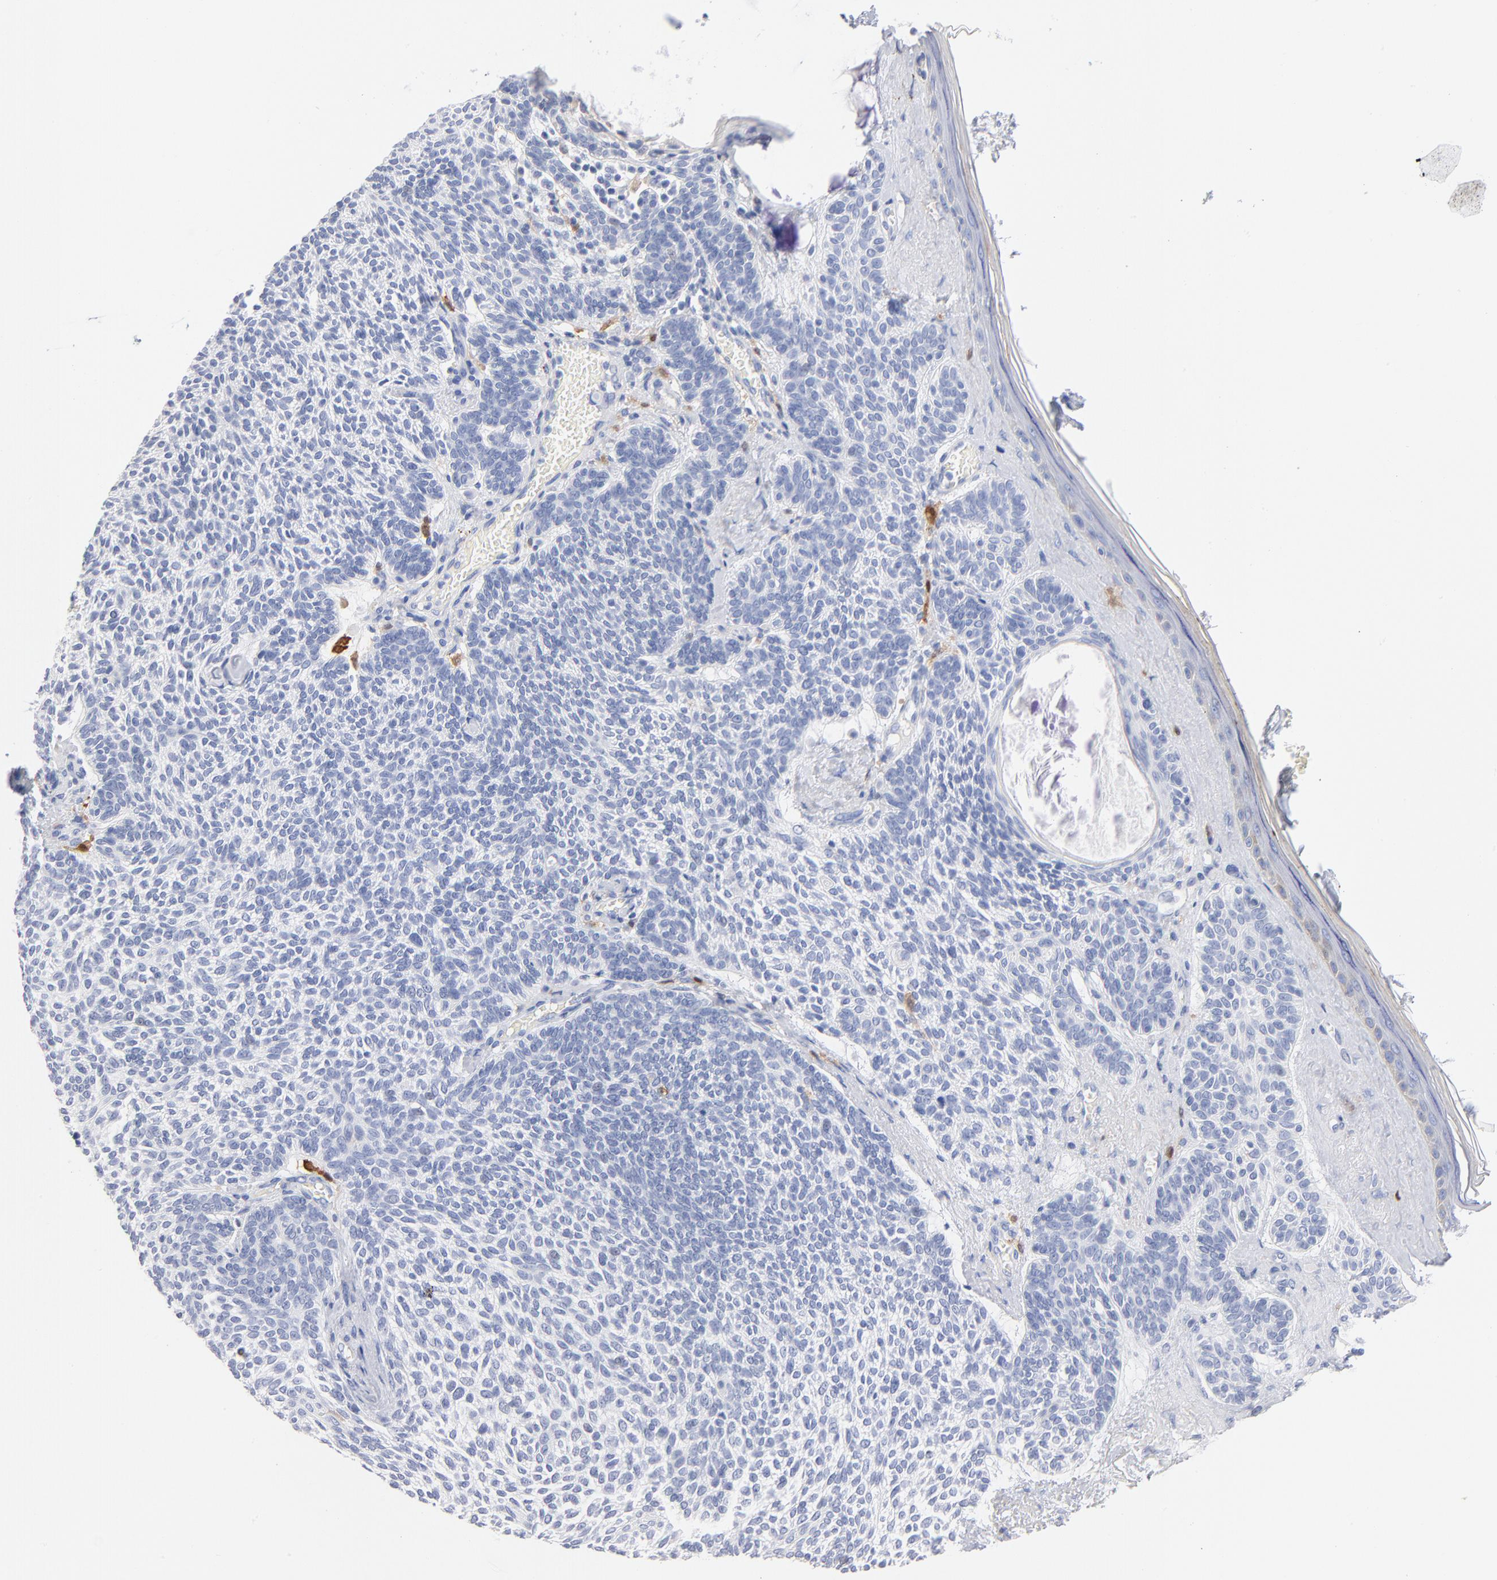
{"staining": {"intensity": "negative", "quantity": "none", "location": "none"}, "tissue": "skin cancer", "cell_type": "Tumor cells", "image_type": "cancer", "snomed": [{"axis": "morphology", "description": "Normal tissue, NOS"}, {"axis": "morphology", "description": "Basal cell carcinoma"}, {"axis": "topography", "description": "Skin"}], "caption": "Human basal cell carcinoma (skin) stained for a protein using immunohistochemistry (IHC) displays no positivity in tumor cells.", "gene": "IFIT2", "patient": {"sex": "female", "age": 70}}